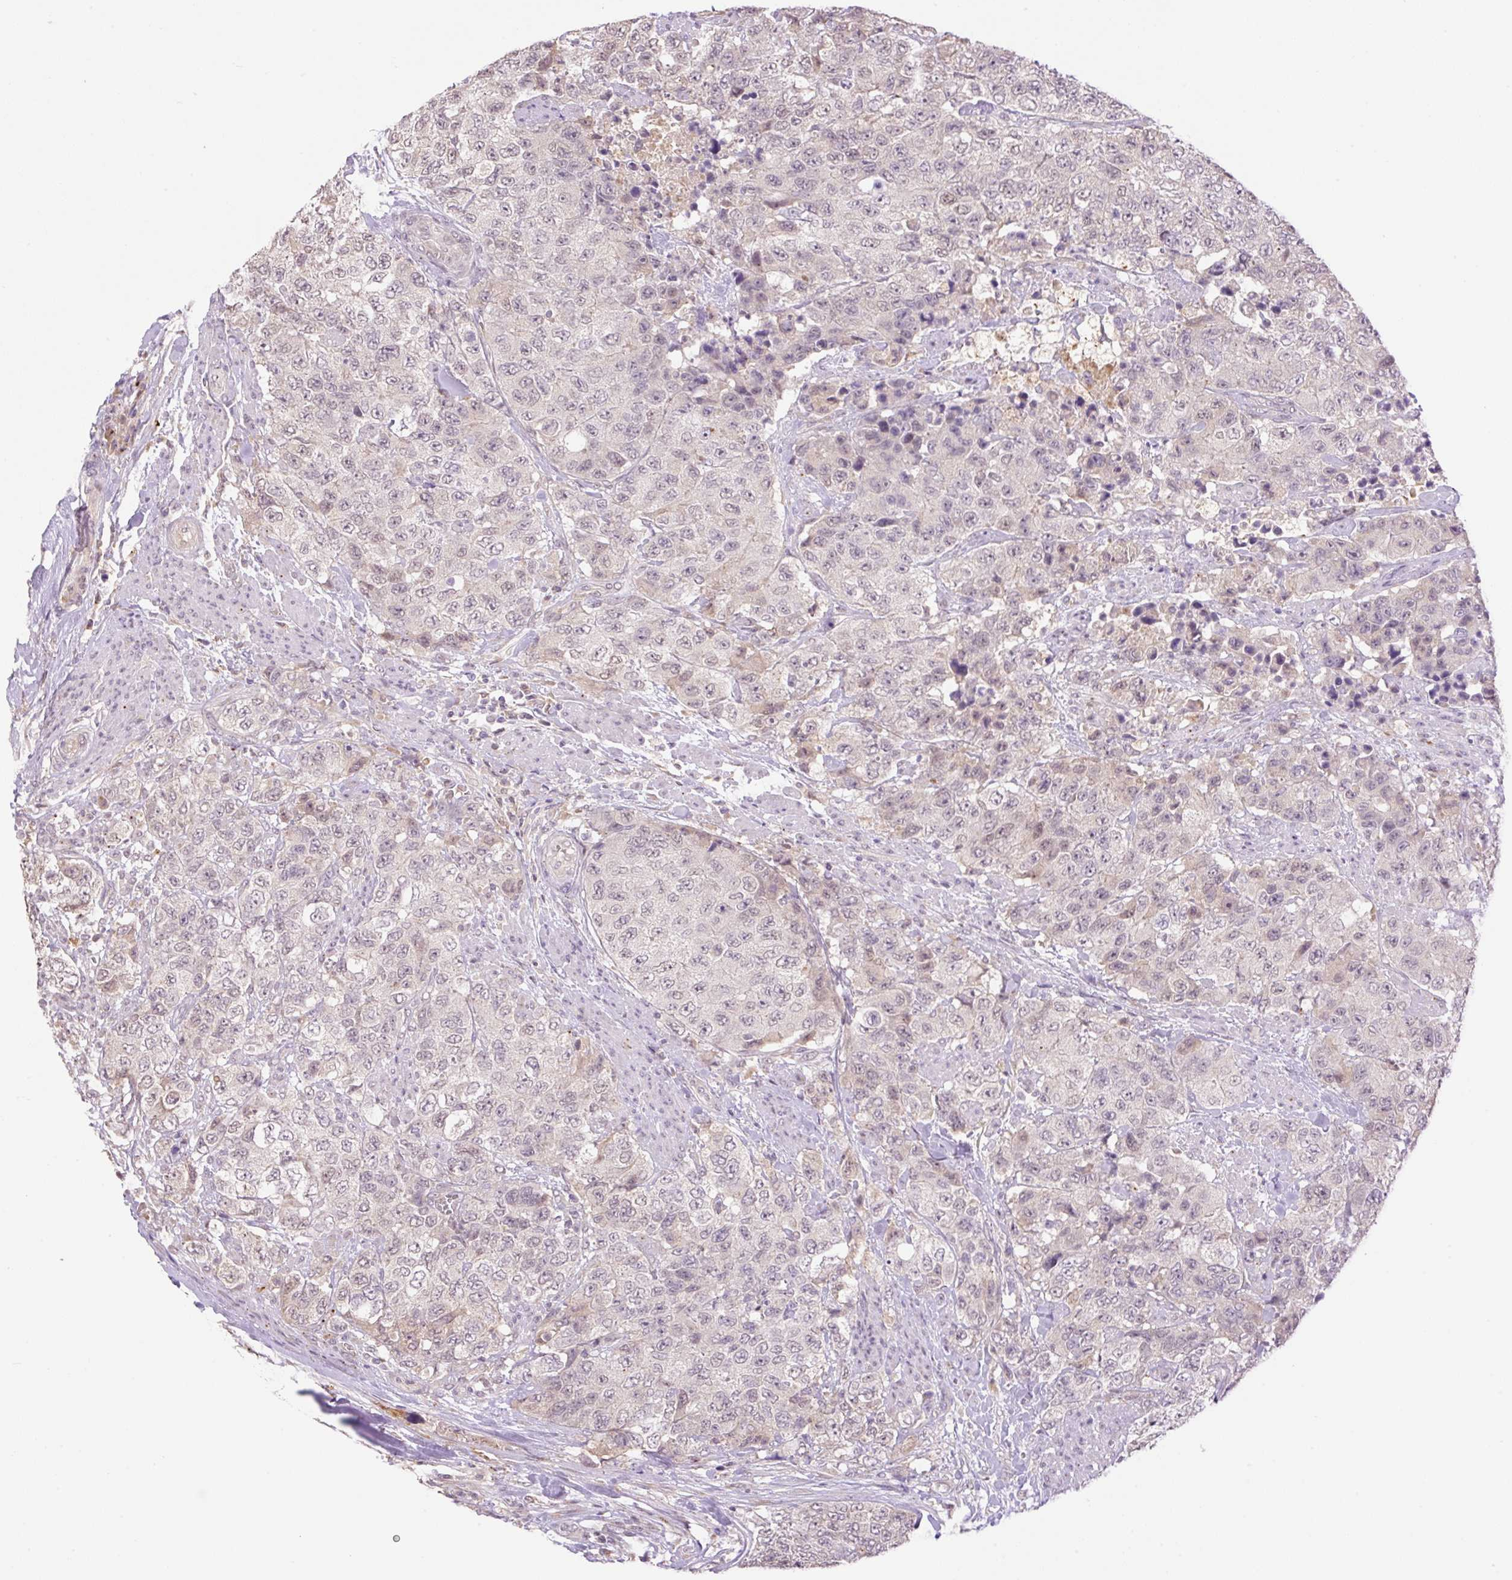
{"staining": {"intensity": "negative", "quantity": "none", "location": "none"}, "tissue": "urothelial cancer", "cell_type": "Tumor cells", "image_type": "cancer", "snomed": [{"axis": "morphology", "description": "Urothelial carcinoma, High grade"}, {"axis": "topography", "description": "Urinary bladder"}], "caption": "IHC of urothelial carcinoma (high-grade) exhibits no expression in tumor cells. Brightfield microscopy of immunohistochemistry stained with DAB (brown) and hematoxylin (blue), captured at high magnification.", "gene": "HABP4", "patient": {"sex": "female", "age": 78}}